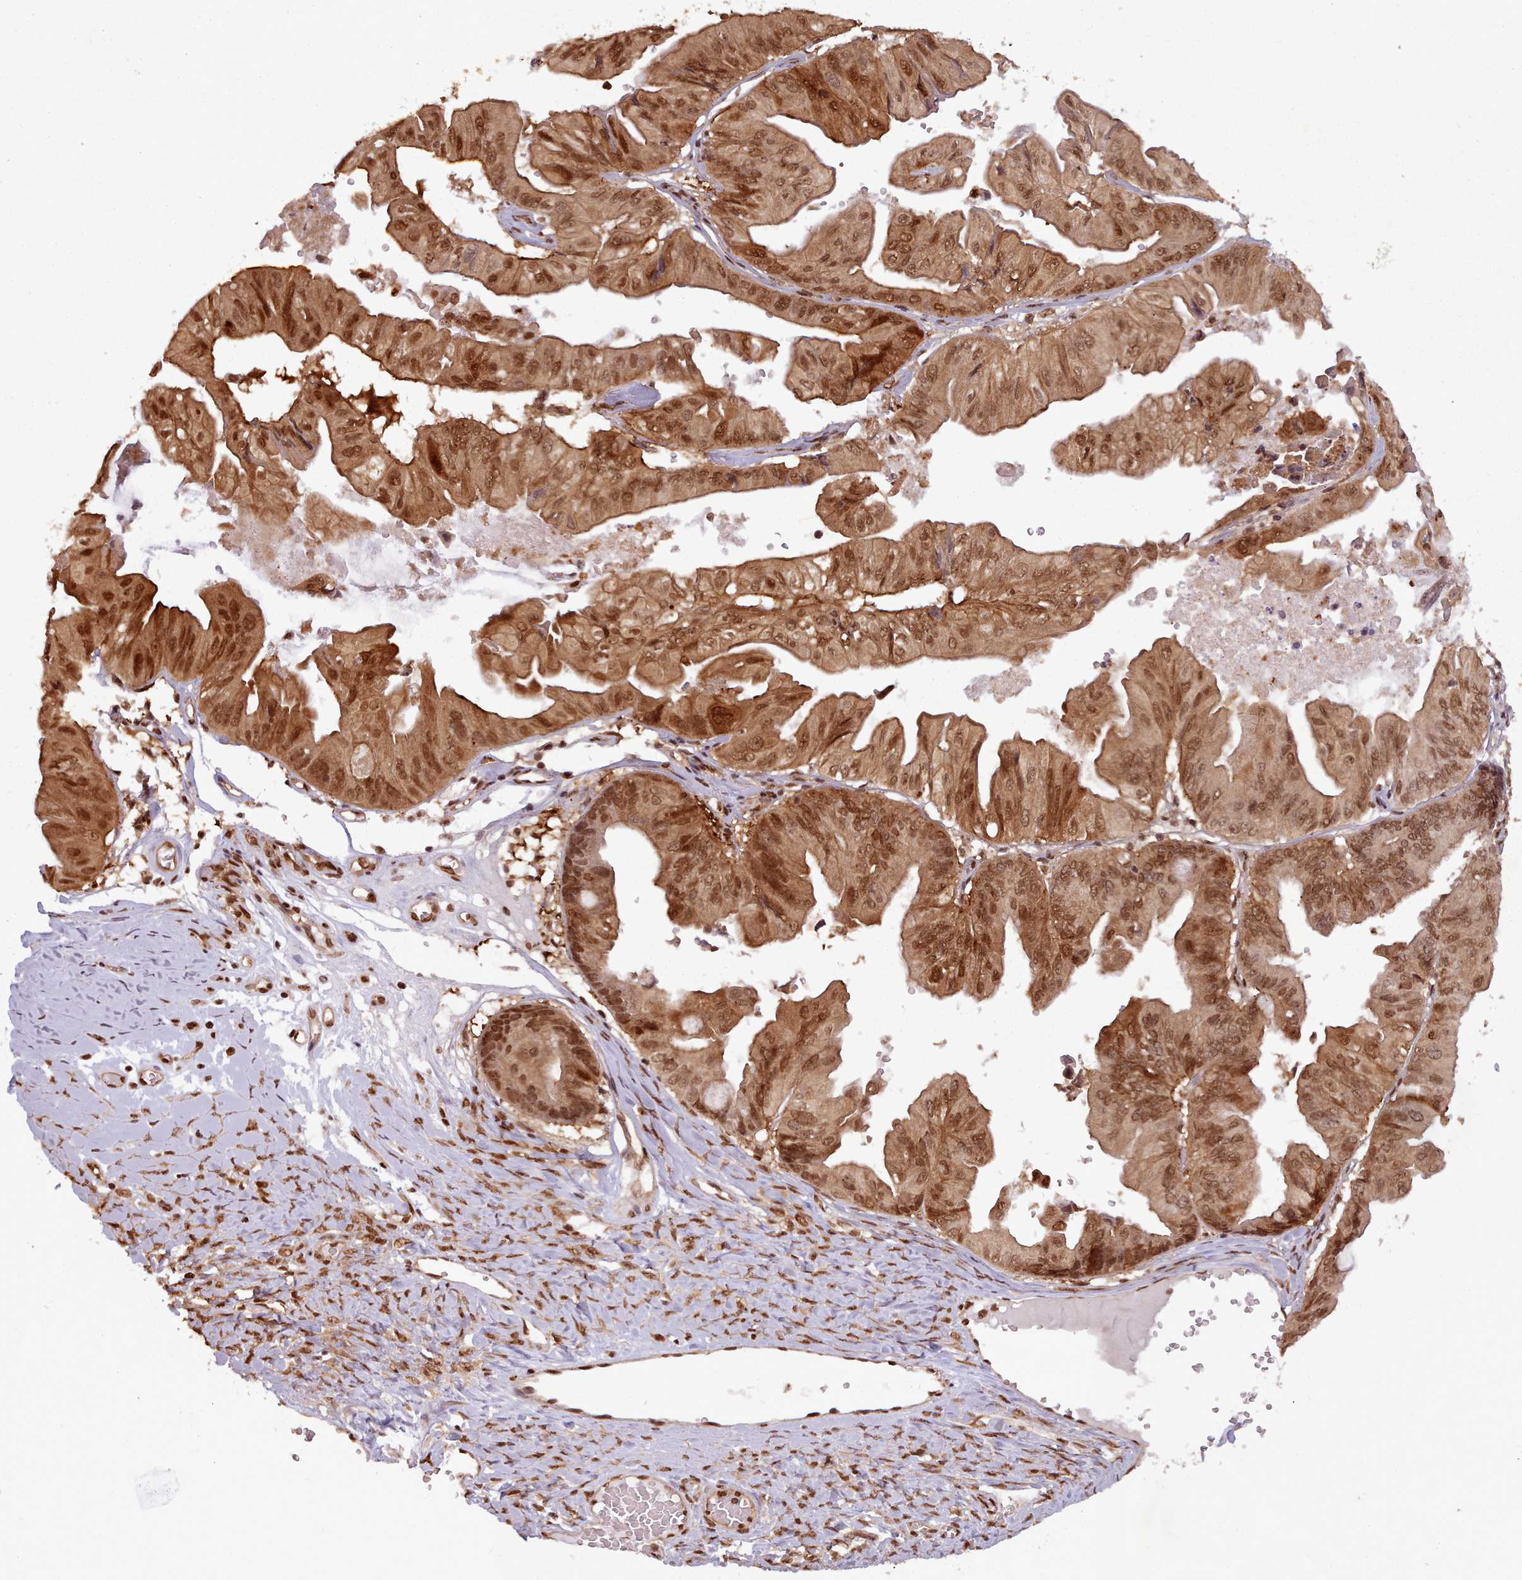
{"staining": {"intensity": "strong", "quantity": ">75%", "location": "cytoplasmic/membranous,nuclear"}, "tissue": "ovarian cancer", "cell_type": "Tumor cells", "image_type": "cancer", "snomed": [{"axis": "morphology", "description": "Cystadenocarcinoma, mucinous, NOS"}, {"axis": "topography", "description": "Ovary"}], "caption": "About >75% of tumor cells in ovarian cancer display strong cytoplasmic/membranous and nuclear protein staining as visualized by brown immunohistochemical staining.", "gene": "RPS27A", "patient": {"sex": "female", "age": 61}}